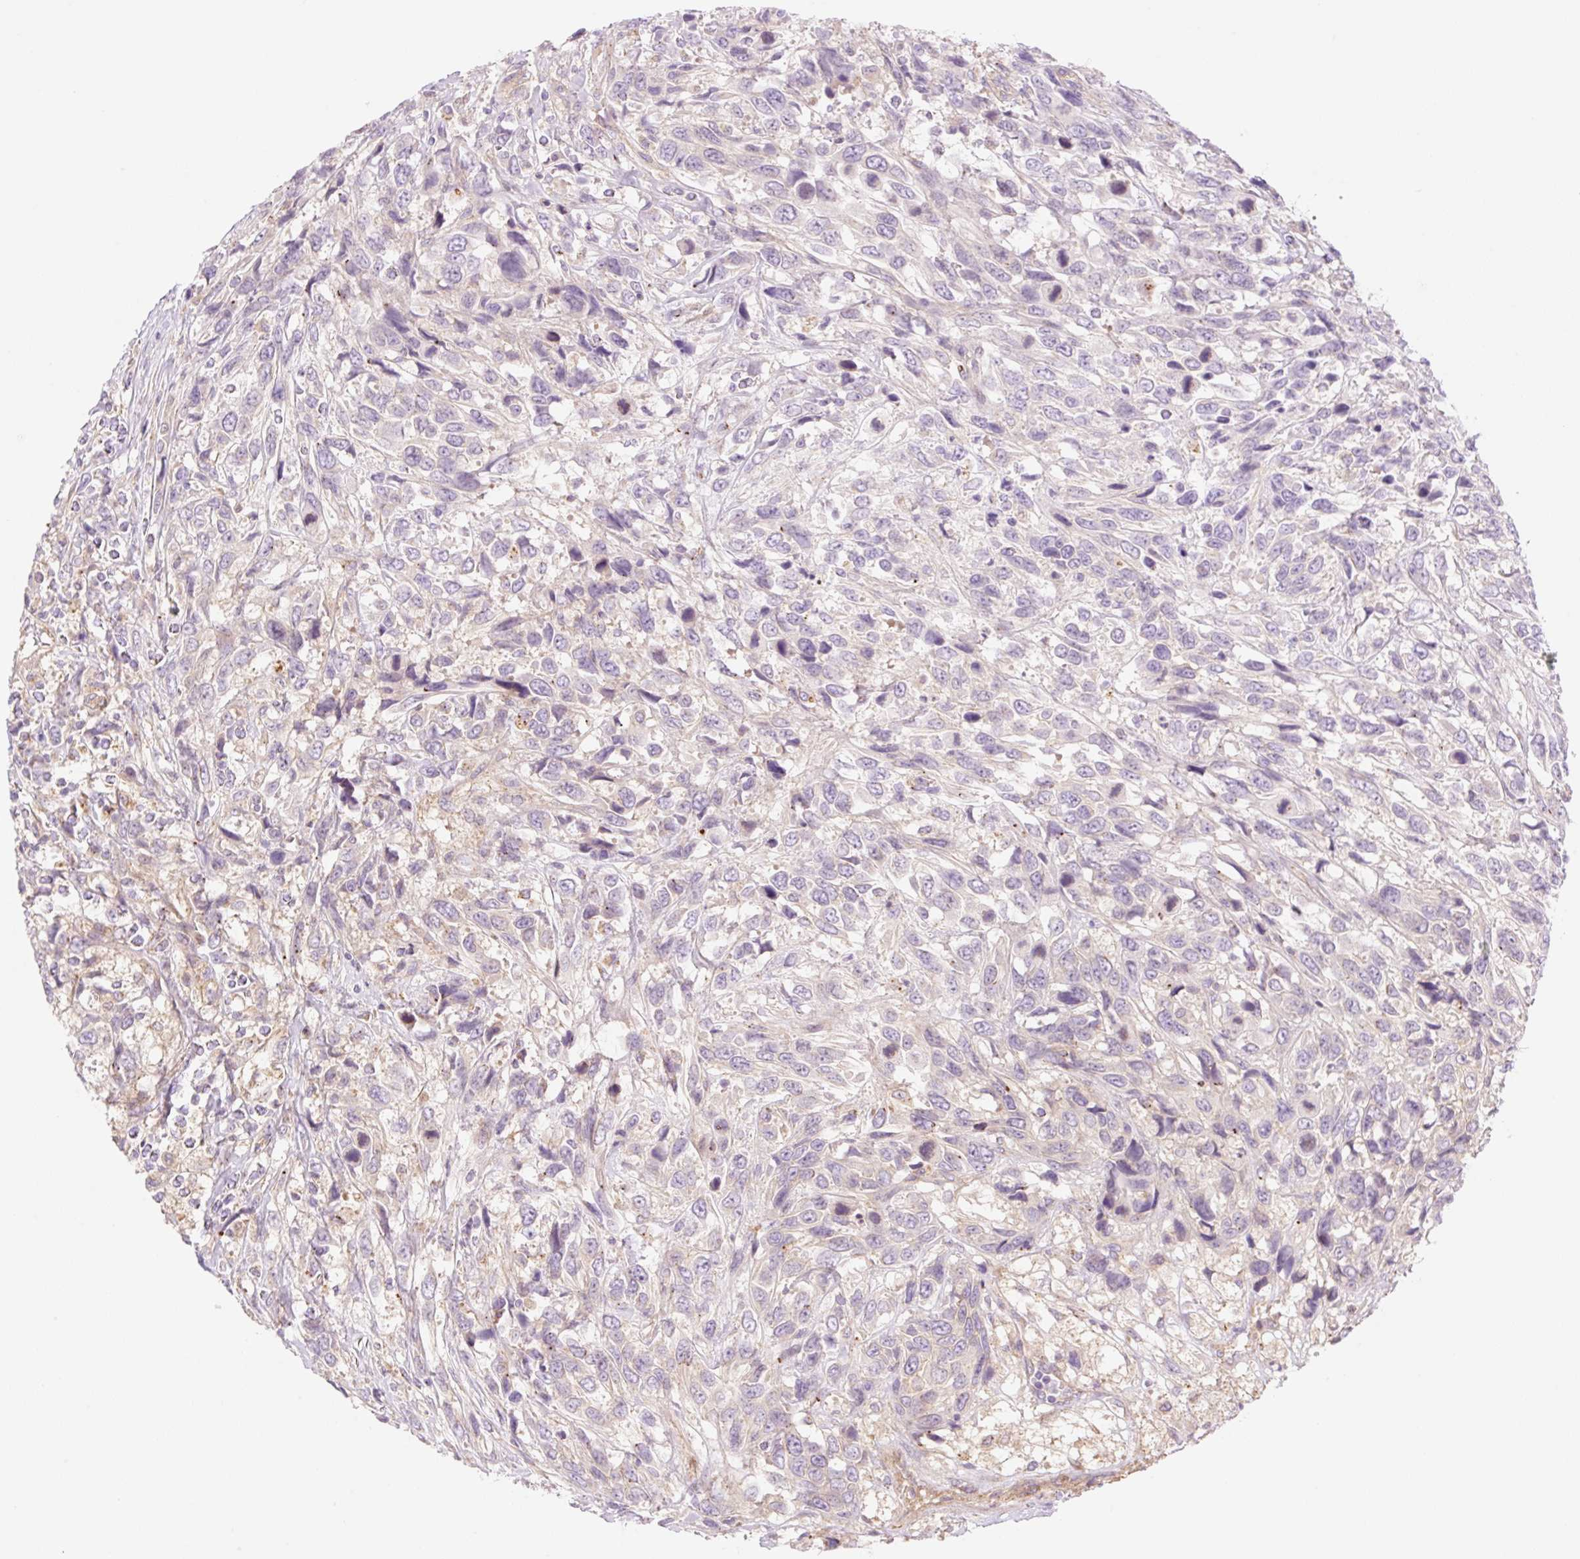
{"staining": {"intensity": "weak", "quantity": "<25%", "location": "cytoplasmic/membranous"}, "tissue": "urothelial cancer", "cell_type": "Tumor cells", "image_type": "cancer", "snomed": [{"axis": "morphology", "description": "Urothelial carcinoma, High grade"}, {"axis": "topography", "description": "Urinary bladder"}], "caption": "Immunohistochemistry of urothelial cancer exhibits no positivity in tumor cells.", "gene": "NLRP5", "patient": {"sex": "female", "age": 70}}